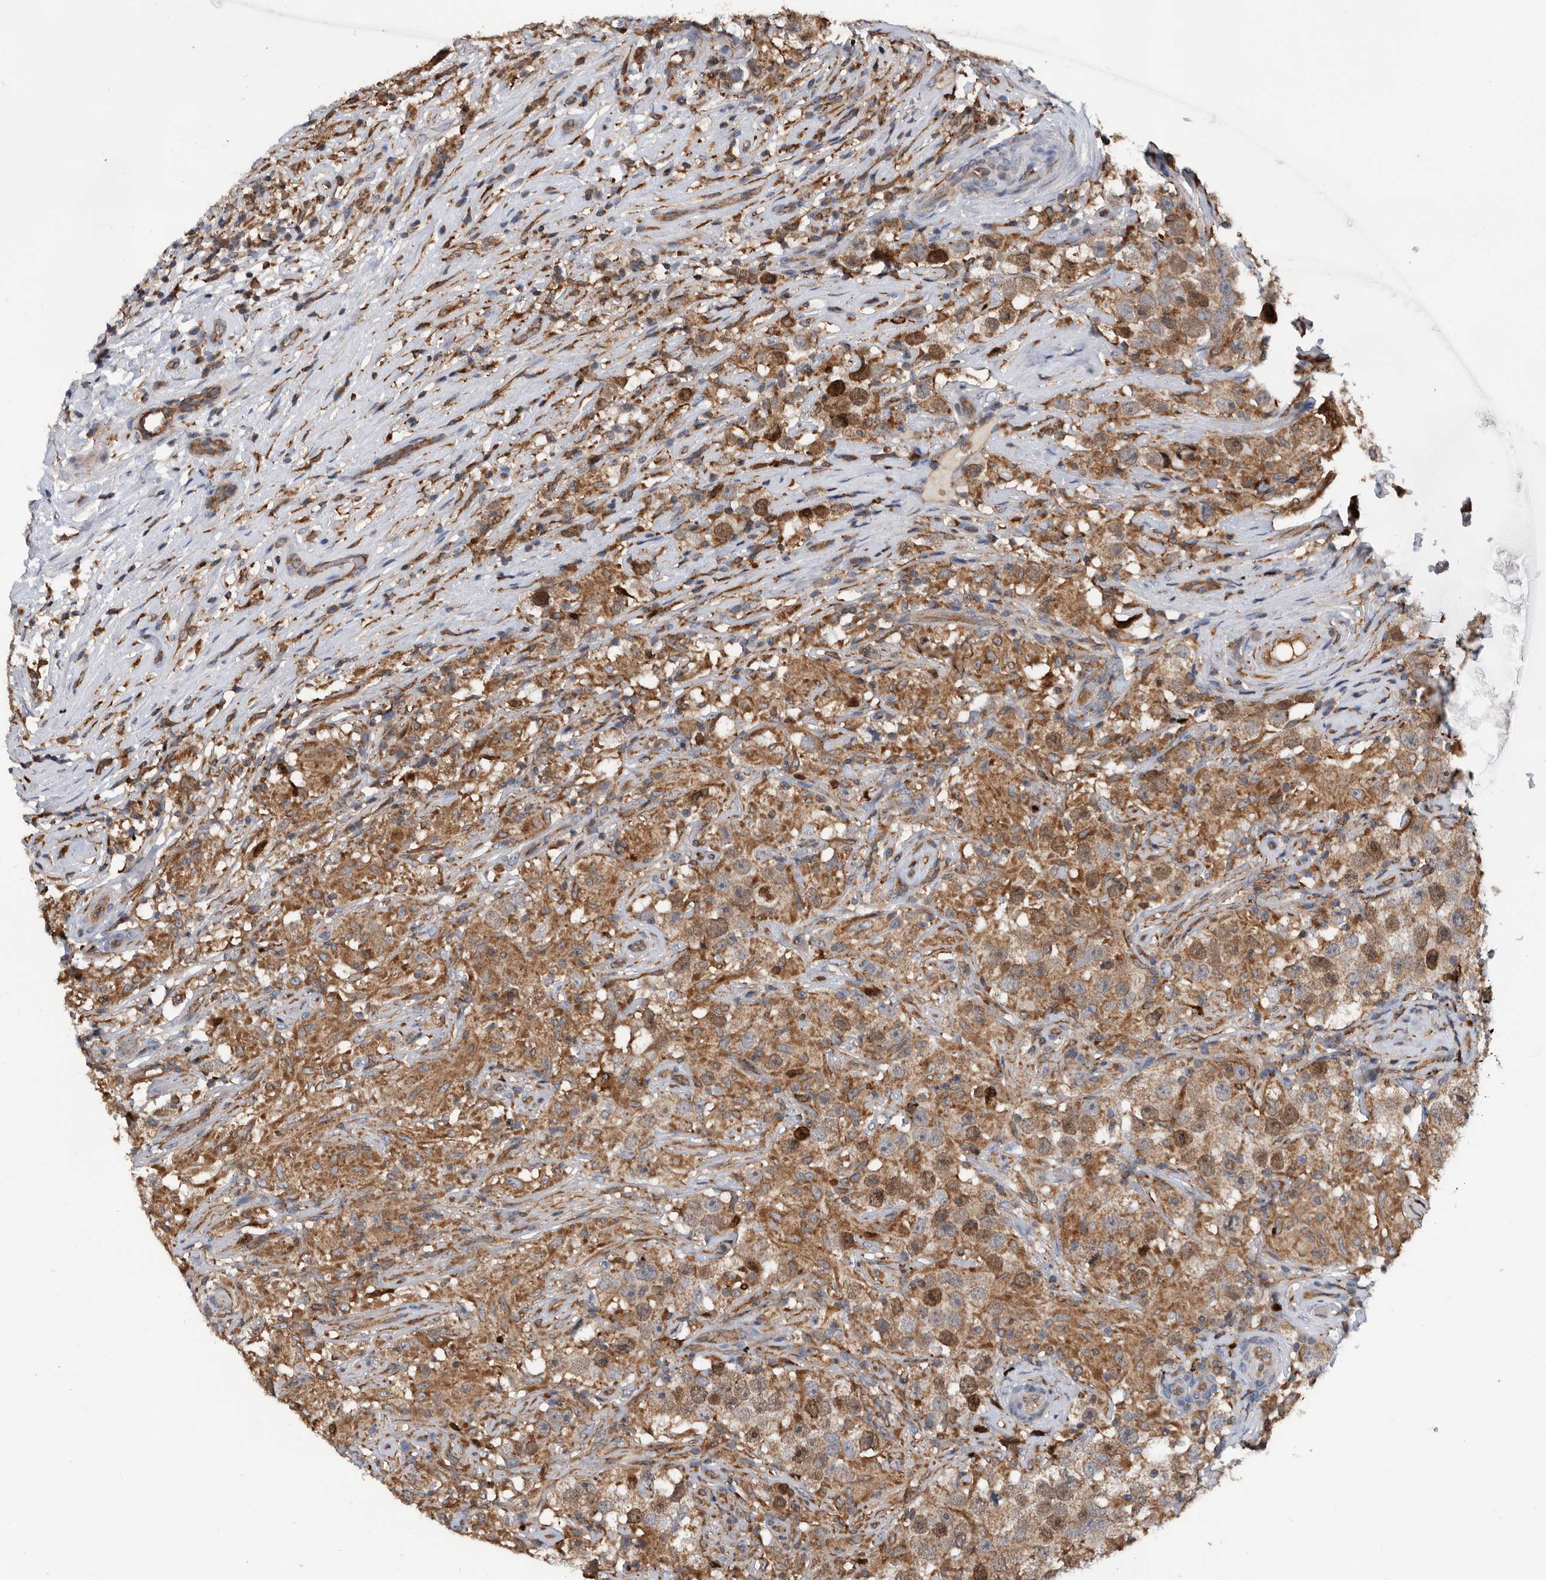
{"staining": {"intensity": "moderate", "quantity": ">75%", "location": "cytoplasmic/membranous,nuclear"}, "tissue": "testis cancer", "cell_type": "Tumor cells", "image_type": "cancer", "snomed": [{"axis": "morphology", "description": "Seminoma, NOS"}, {"axis": "topography", "description": "Testis"}], "caption": "Testis cancer stained with DAB immunohistochemistry shows medium levels of moderate cytoplasmic/membranous and nuclear staining in approximately >75% of tumor cells.", "gene": "ATAD2", "patient": {"sex": "male", "age": 49}}